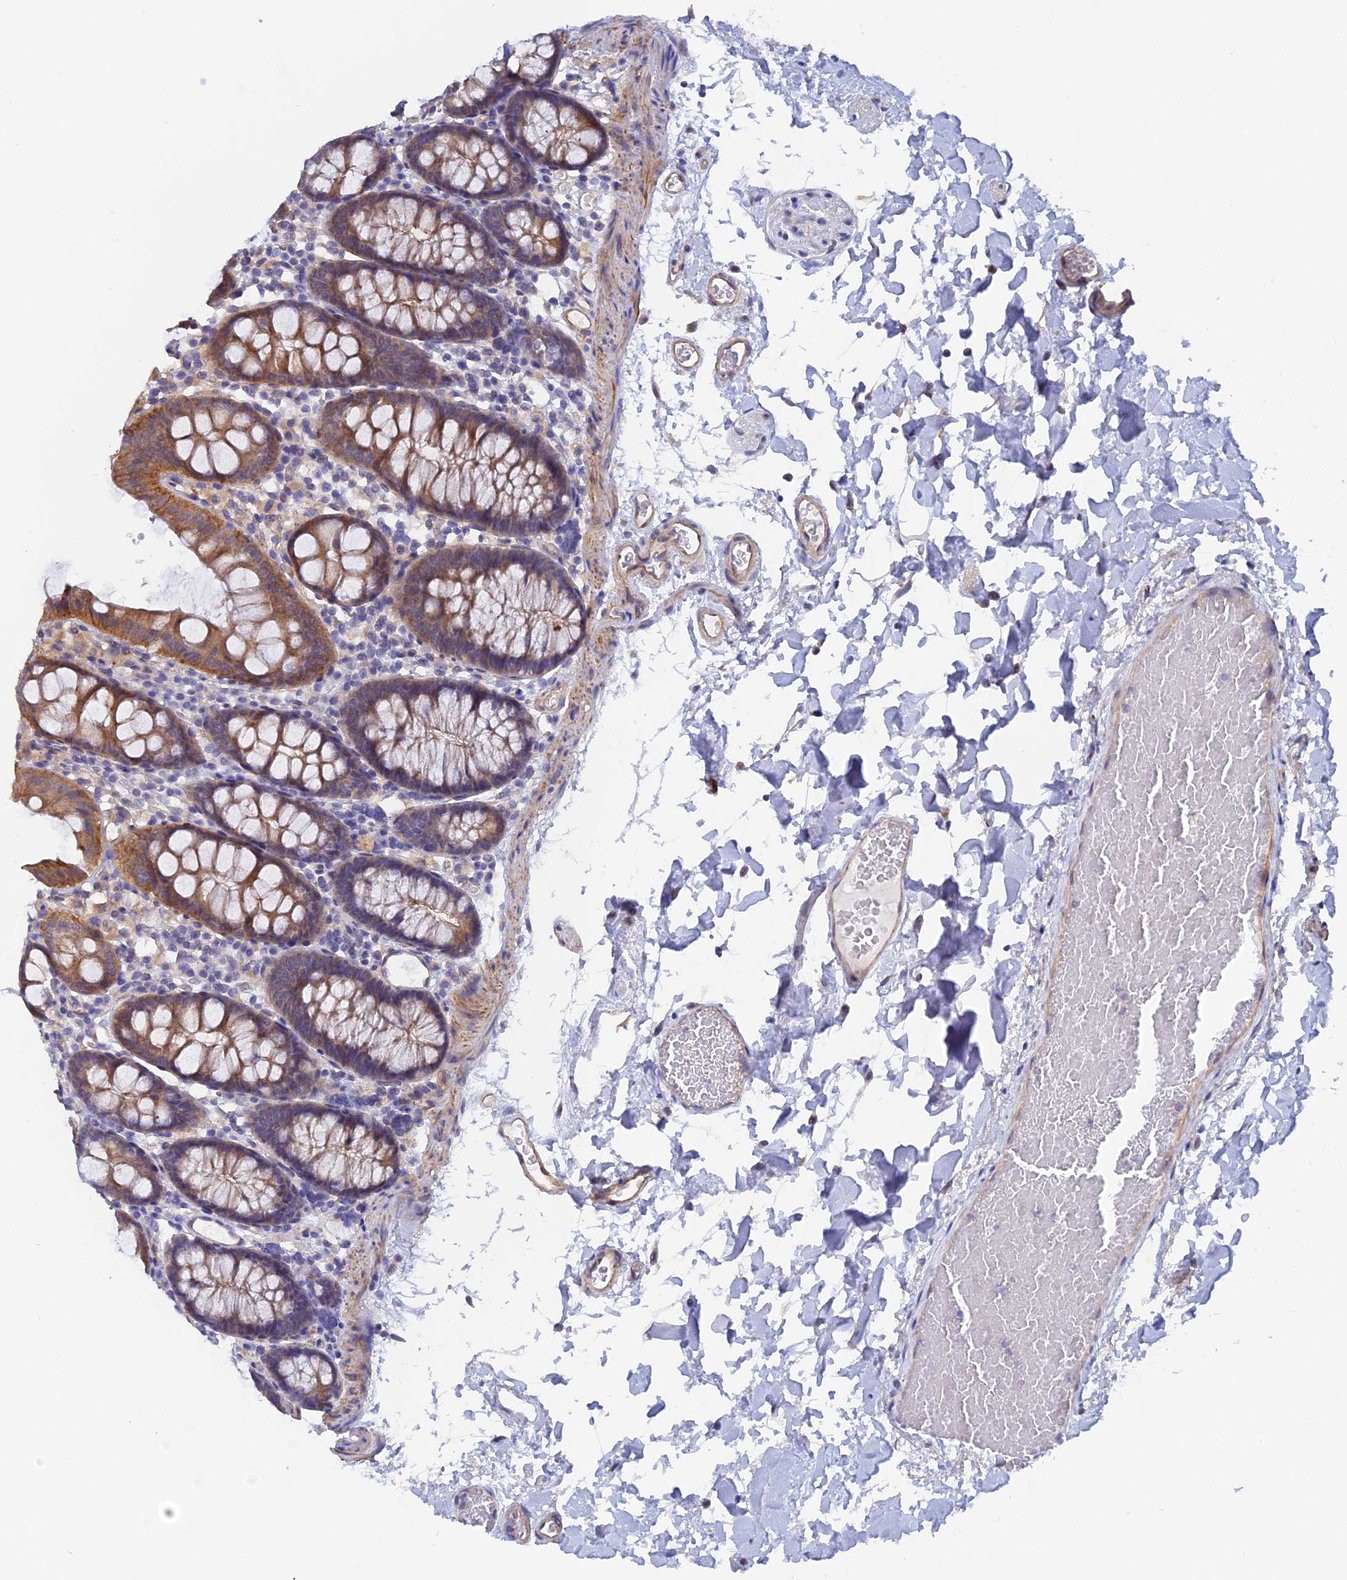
{"staining": {"intensity": "weak", "quantity": ">75%", "location": "cytoplasmic/membranous"}, "tissue": "colon", "cell_type": "Endothelial cells", "image_type": "normal", "snomed": [{"axis": "morphology", "description": "Normal tissue, NOS"}, {"axis": "topography", "description": "Colon"}], "caption": "Brown immunohistochemical staining in normal colon displays weak cytoplasmic/membranous positivity in approximately >75% of endothelial cells. (Brightfield microscopy of DAB IHC at high magnification).", "gene": "FZR1", "patient": {"sex": "male", "age": 75}}